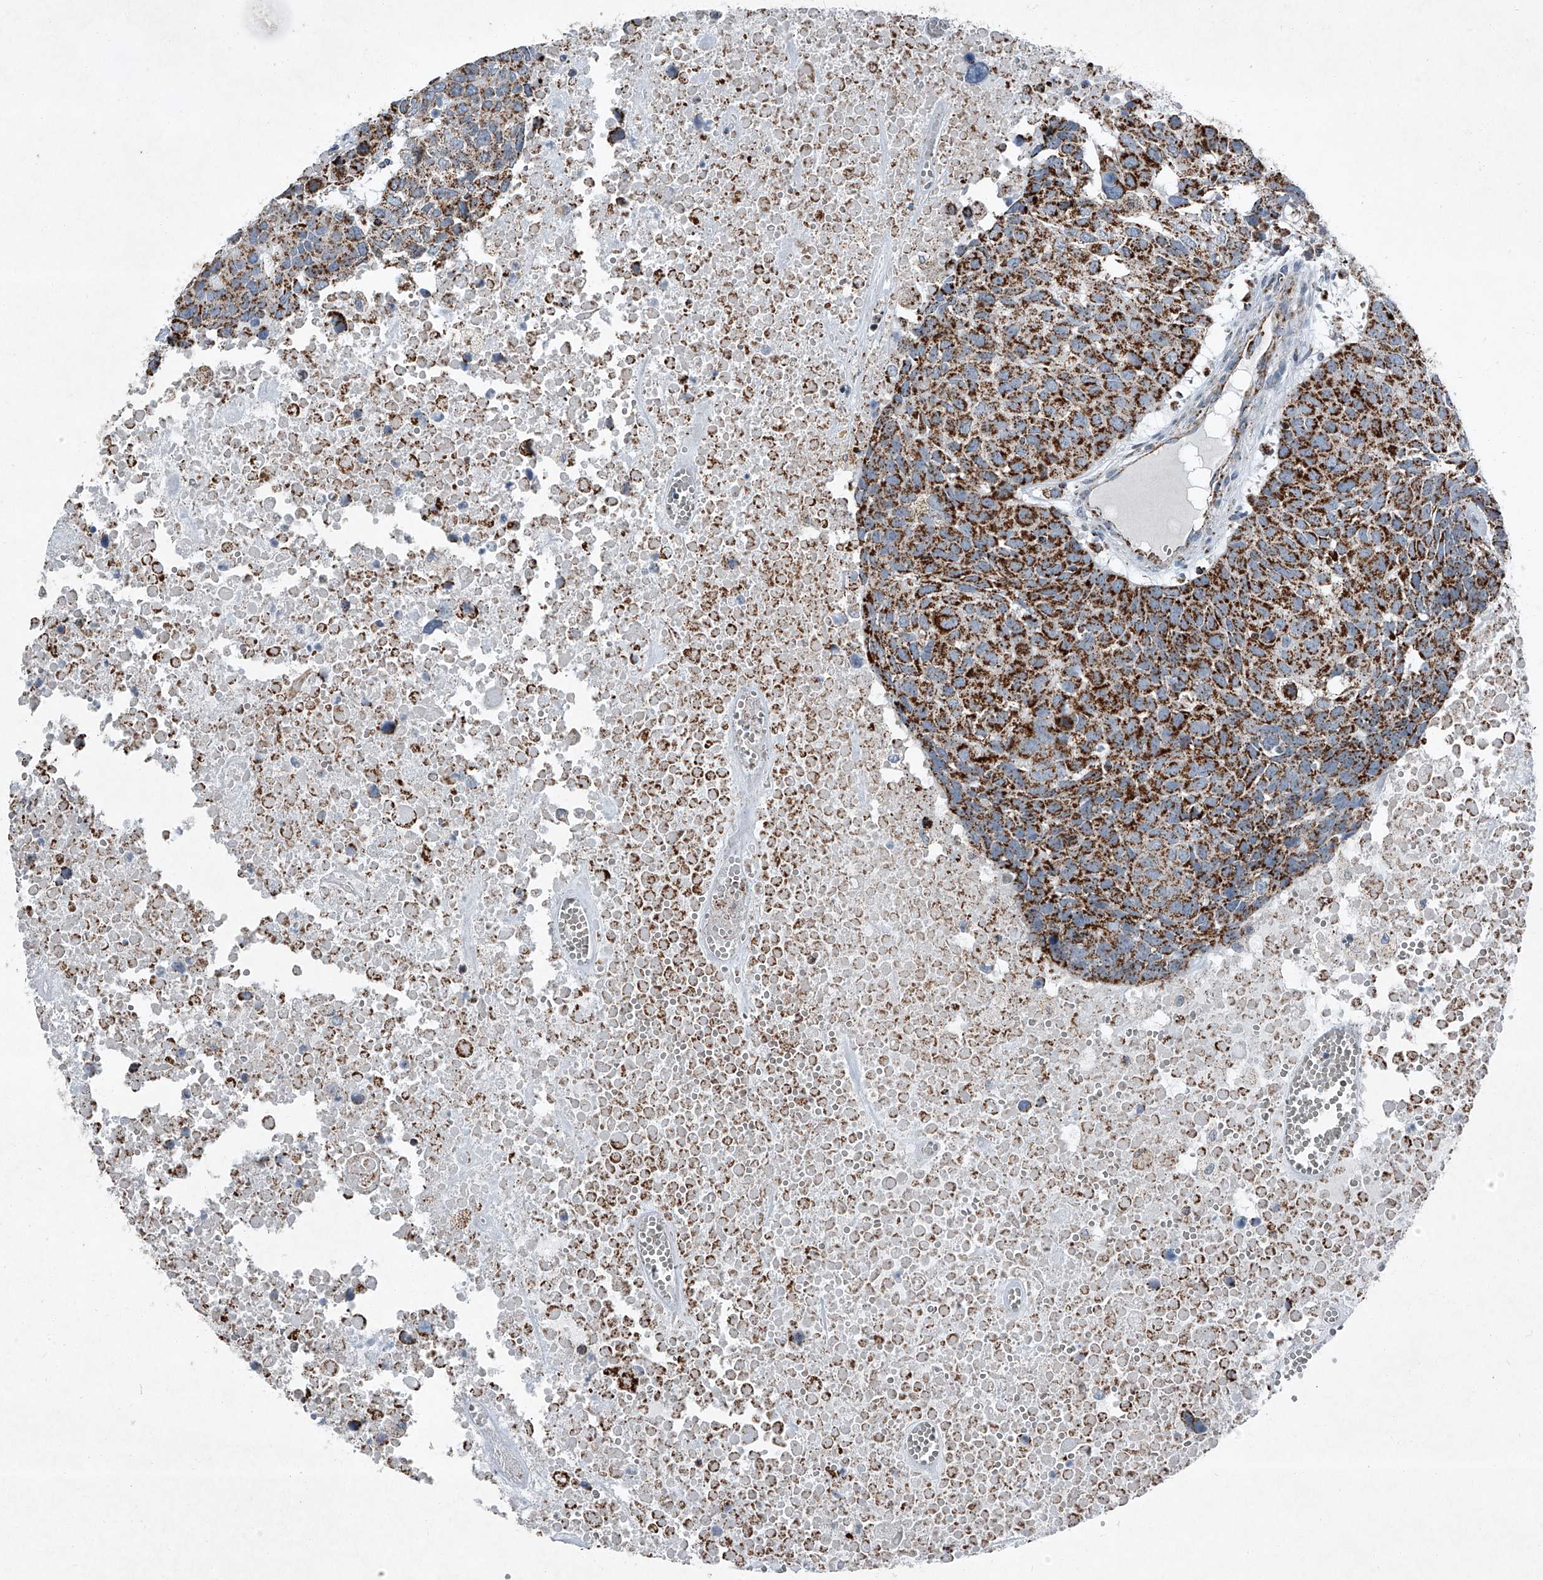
{"staining": {"intensity": "strong", "quantity": ">75%", "location": "cytoplasmic/membranous"}, "tissue": "head and neck cancer", "cell_type": "Tumor cells", "image_type": "cancer", "snomed": [{"axis": "morphology", "description": "Squamous cell carcinoma, NOS"}, {"axis": "topography", "description": "Head-Neck"}], "caption": "Protein staining reveals strong cytoplasmic/membranous positivity in approximately >75% of tumor cells in head and neck cancer (squamous cell carcinoma). The staining was performed using DAB, with brown indicating positive protein expression. Nuclei are stained blue with hematoxylin.", "gene": "CHRNA7", "patient": {"sex": "male", "age": 66}}